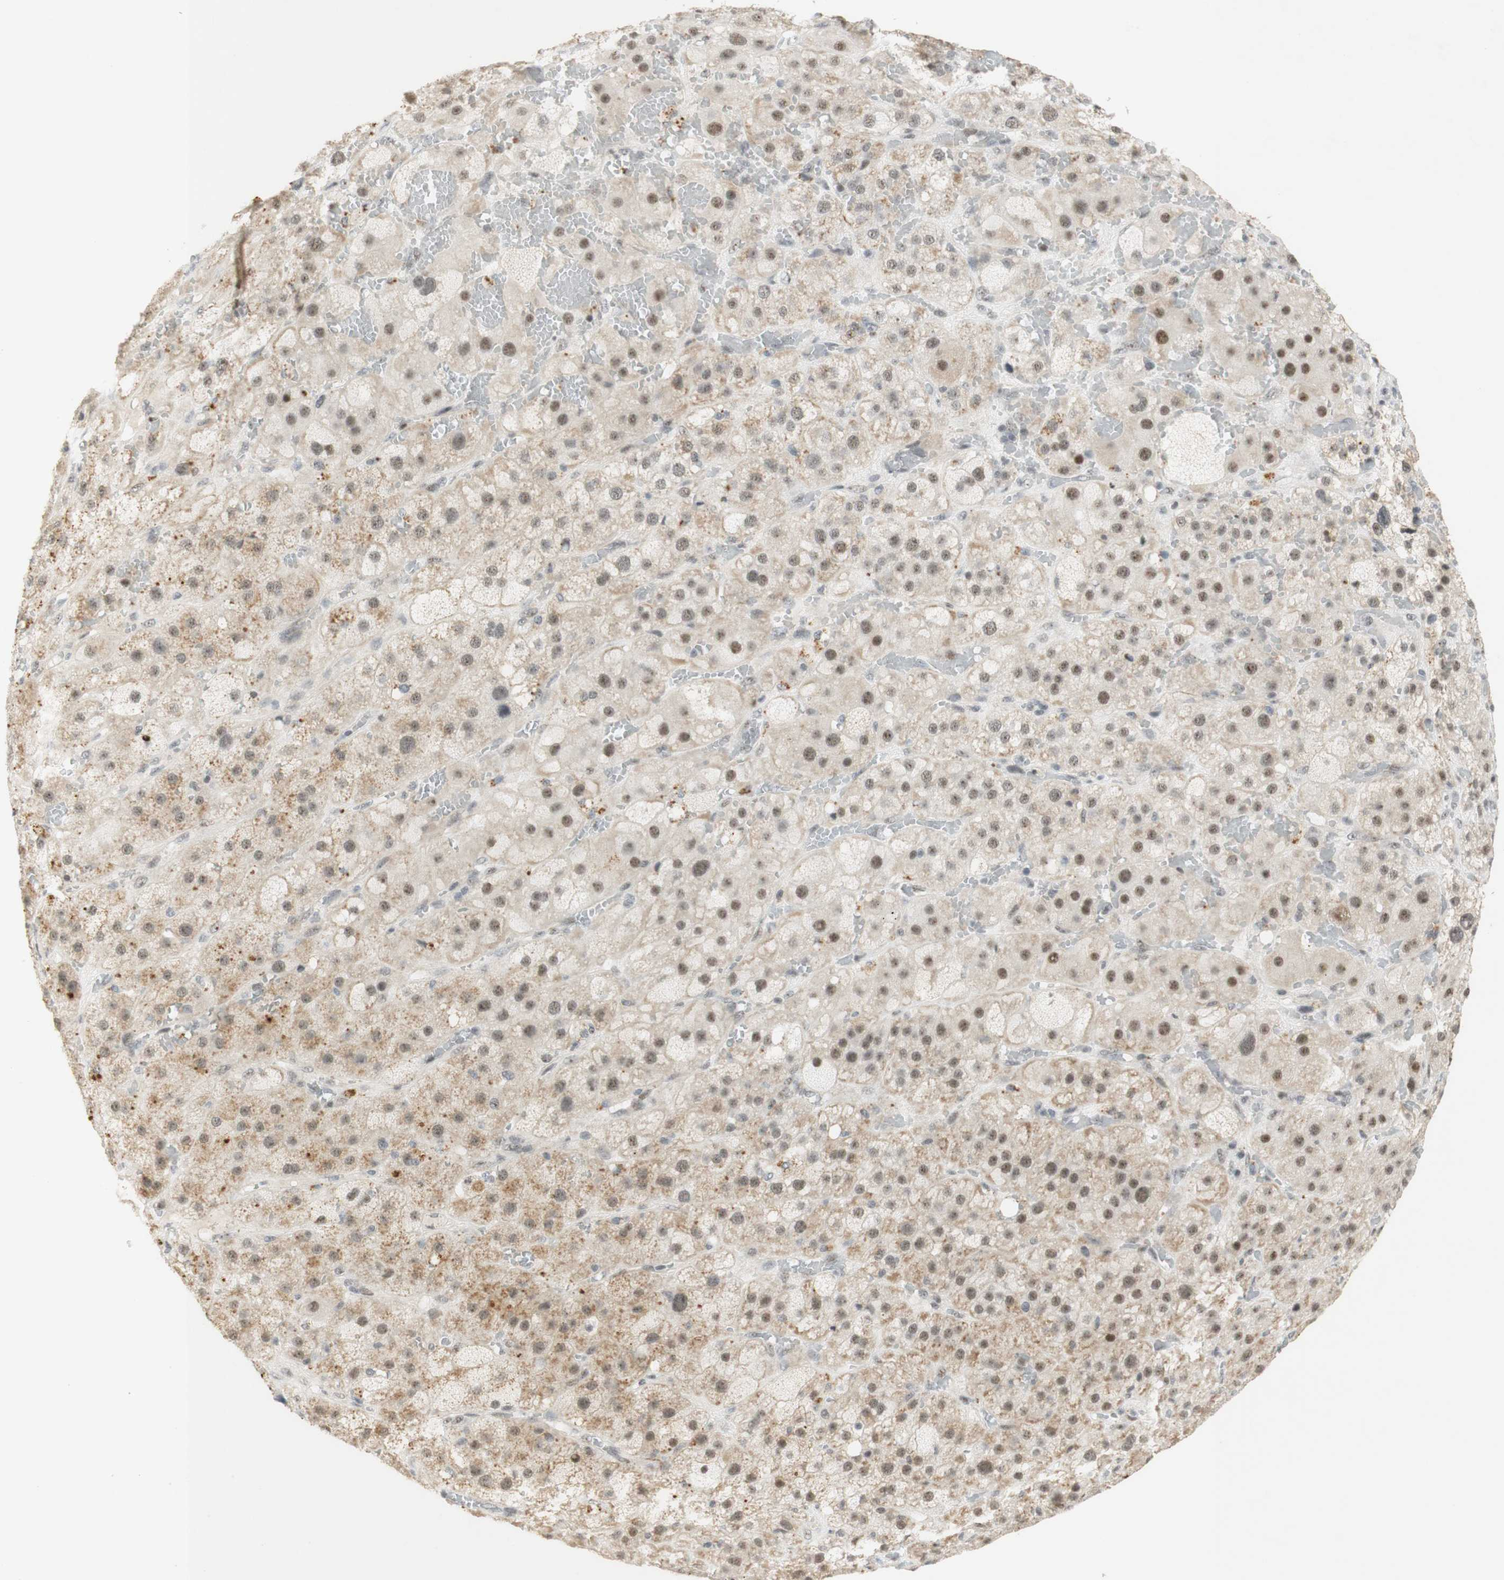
{"staining": {"intensity": "moderate", "quantity": ">75%", "location": "cytoplasmic/membranous,nuclear"}, "tissue": "adrenal gland", "cell_type": "Glandular cells", "image_type": "normal", "snomed": [{"axis": "morphology", "description": "Normal tissue, NOS"}, {"axis": "topography", "description": "Adrenal gland"}], "caption": "Glandular cells reveal medium levels of moderate cytoplasmic/membranous,nuclear expression in about >75% of cells in unremarkable adrenal gland.", "gene": "IRF1", "patient": {"sex": "female", "age": 47}}